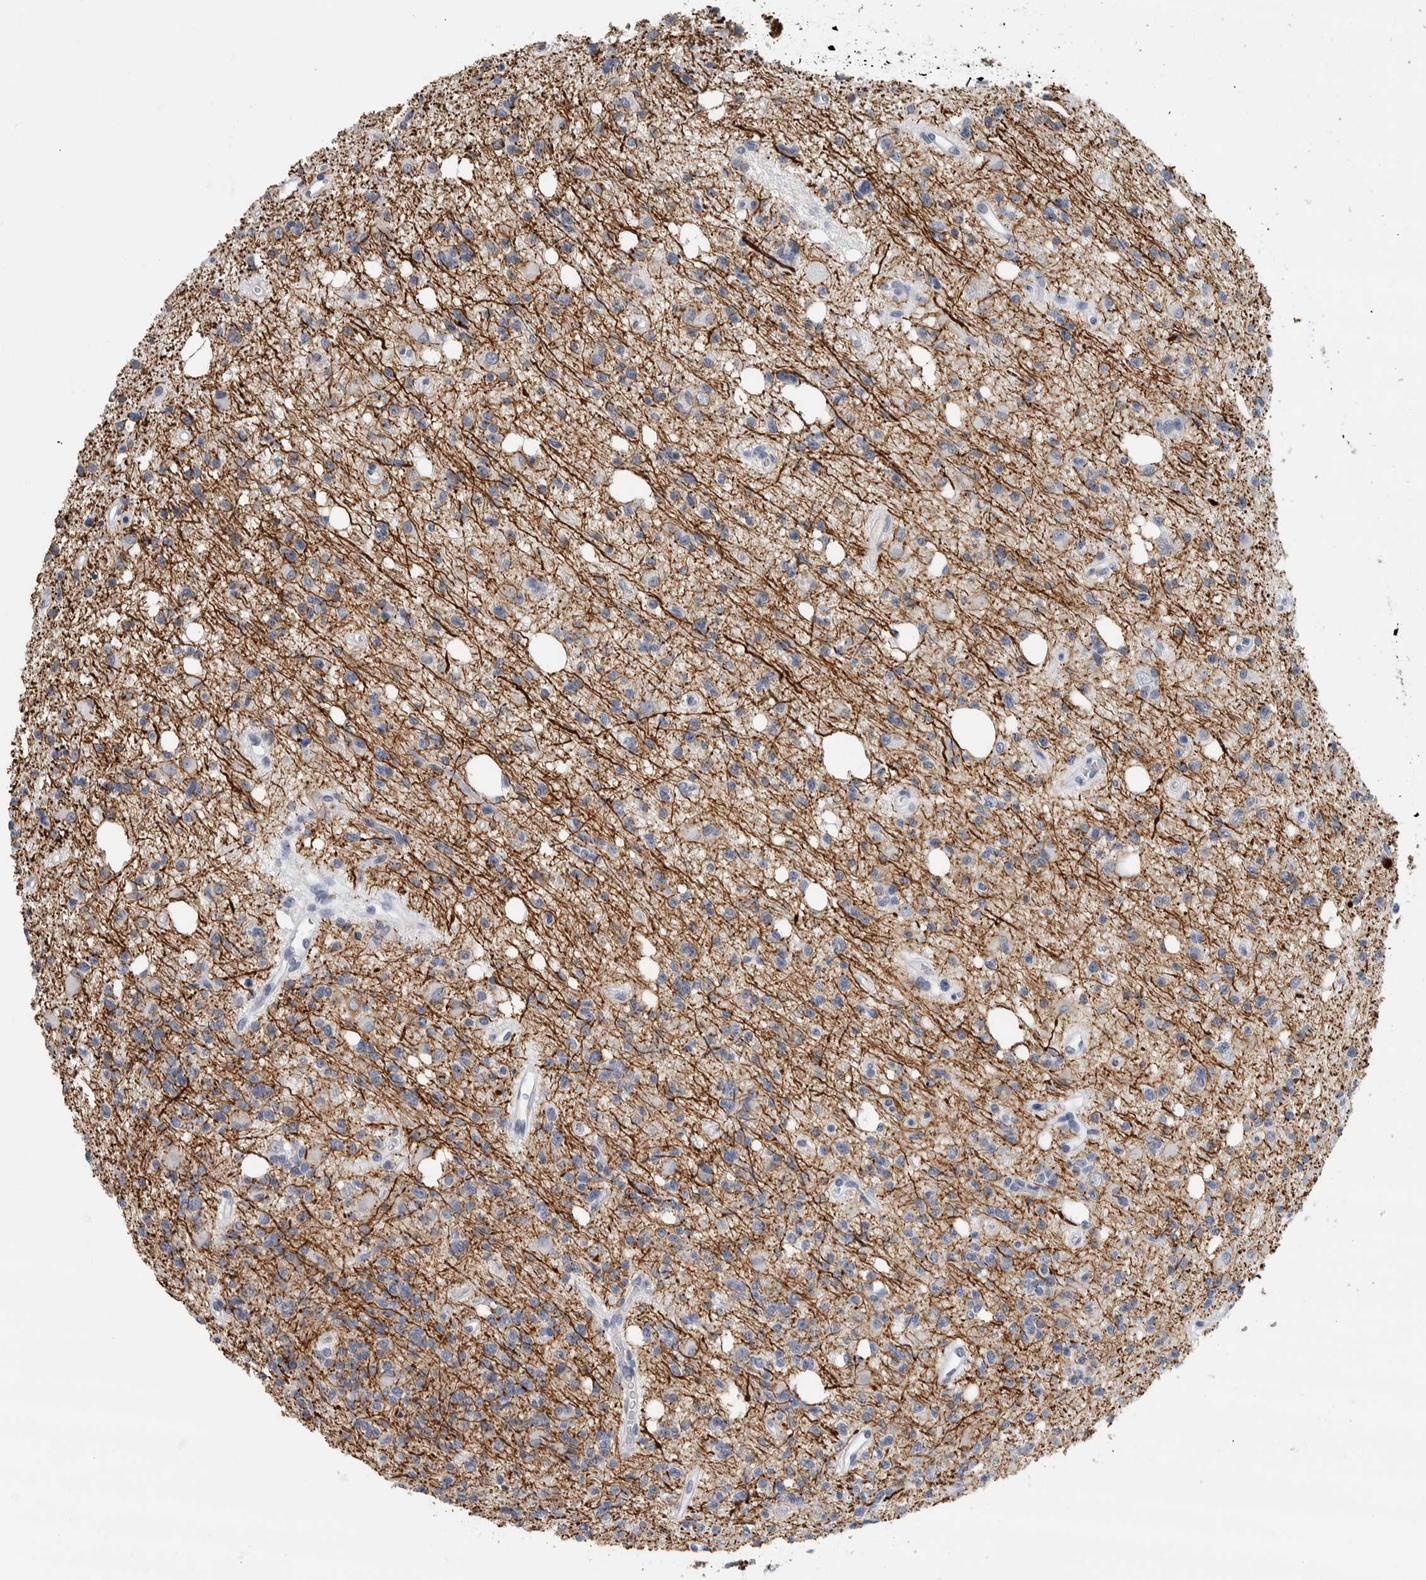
{"staining": {"intensity": "negative", "quantity": "none", "location": "none"}, "tissue": "glioma", "cell_type": "Tumor cells", "image_type": "cancer", "snomed": [{"axis": "morphology", "description": "Glioma, malignant, High grade"}, {"axis": "topography", "description": "Brain"}], "caption": "This is a micrograph of IHC staining of glioma, which shows no expression in tumor cells.", "gene": "NEFM", "patient": {"sex": "female", "age": 62}}